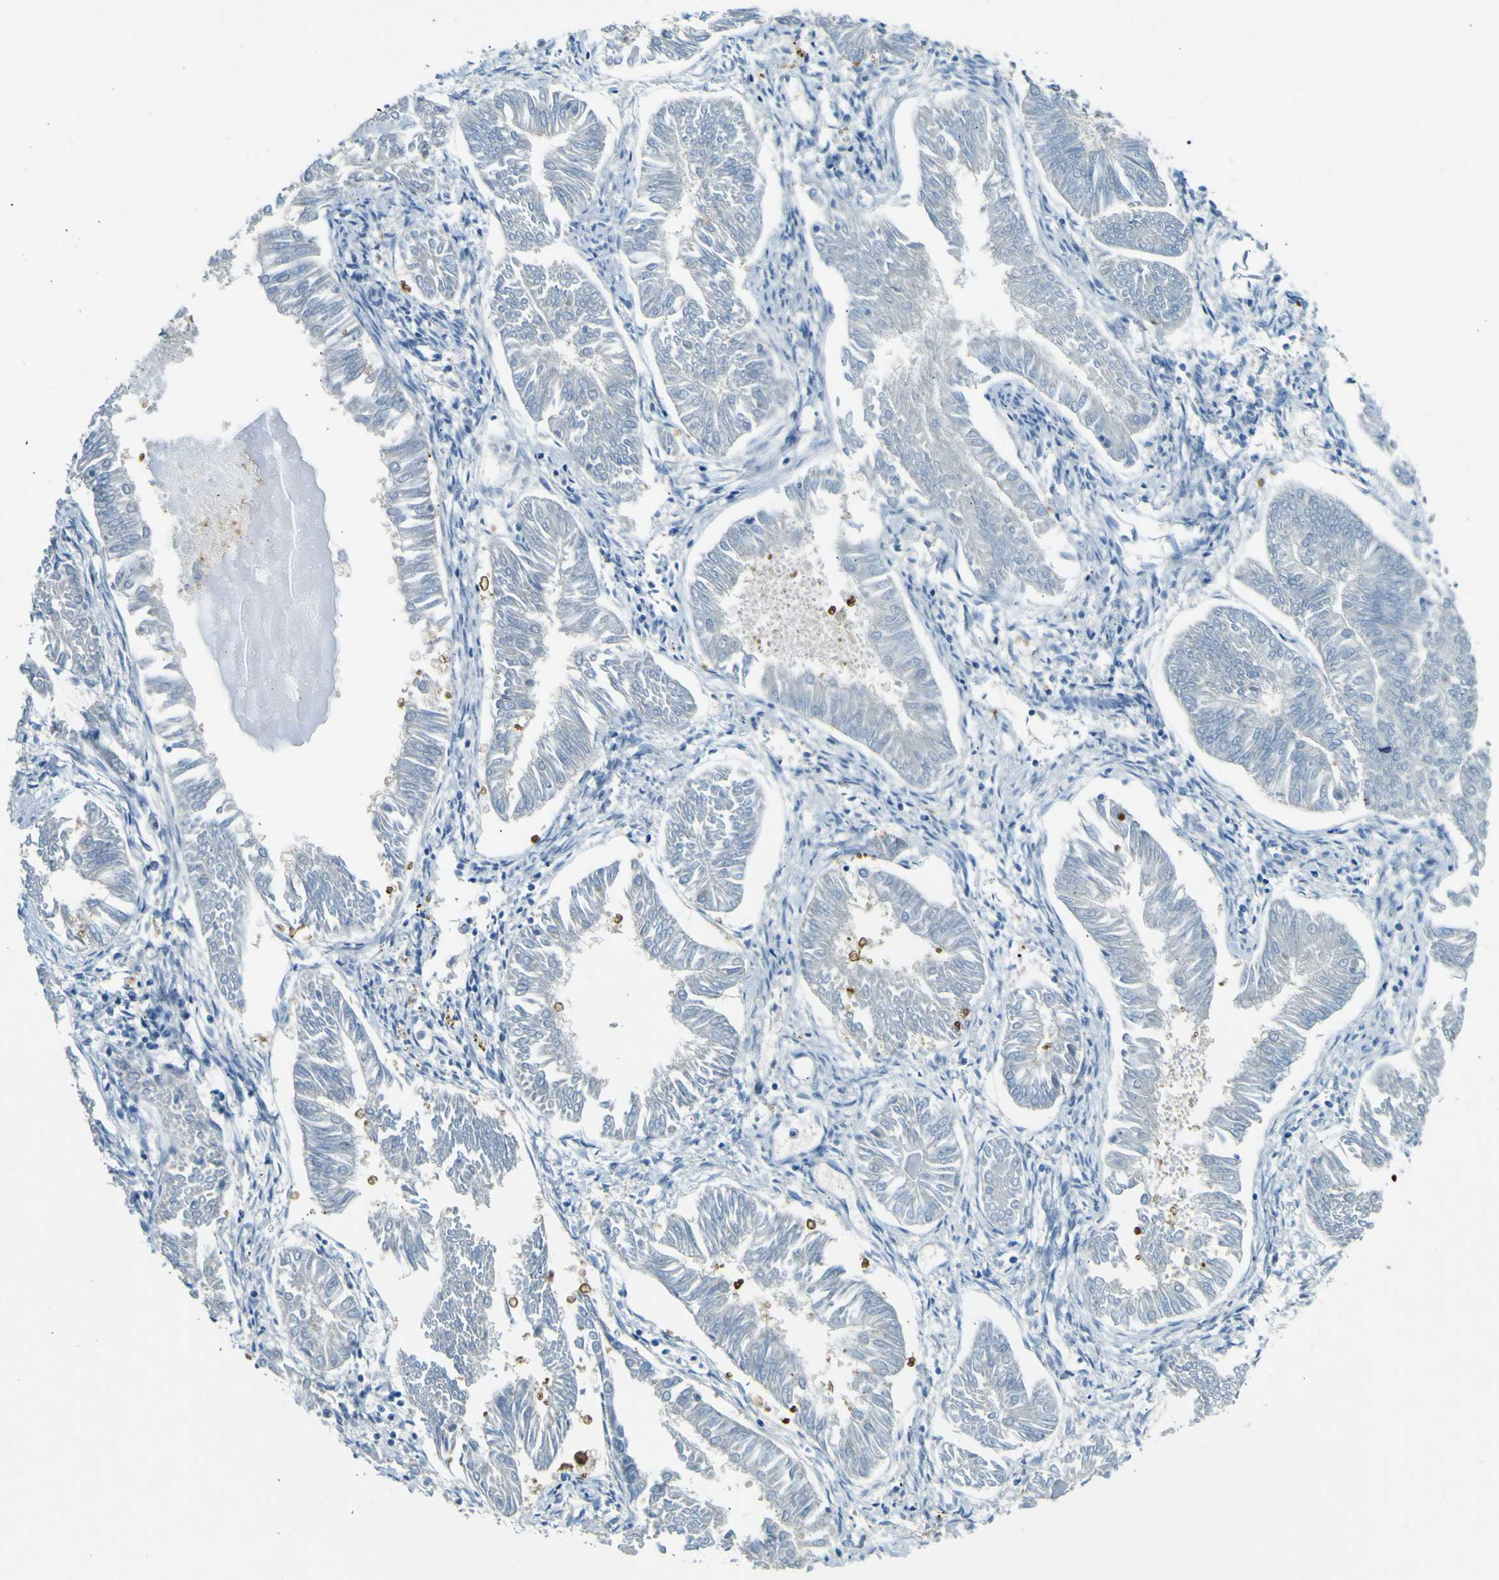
{"staining": {"intensity": "negative", "quantity": "none", "location": "none"}, "tissue": "endometrial cancer", "cell_type": "Tumor cells", "image_type": "cancer", "snomed": [{"axis": "morphology", "description": "Adenocarcinoma, NOS"}, {"axis": "topography", "description": "Endometrium"}], "caption": "Immunohistochemistry photomicrograph of neoplastic tissue: adenocarcinoma (endometrial) stained with DAB exhibits no significant protein positivity in tumor cells.", "gene": "SORCS1", "patient": {"sex": "female", "age": 53}}